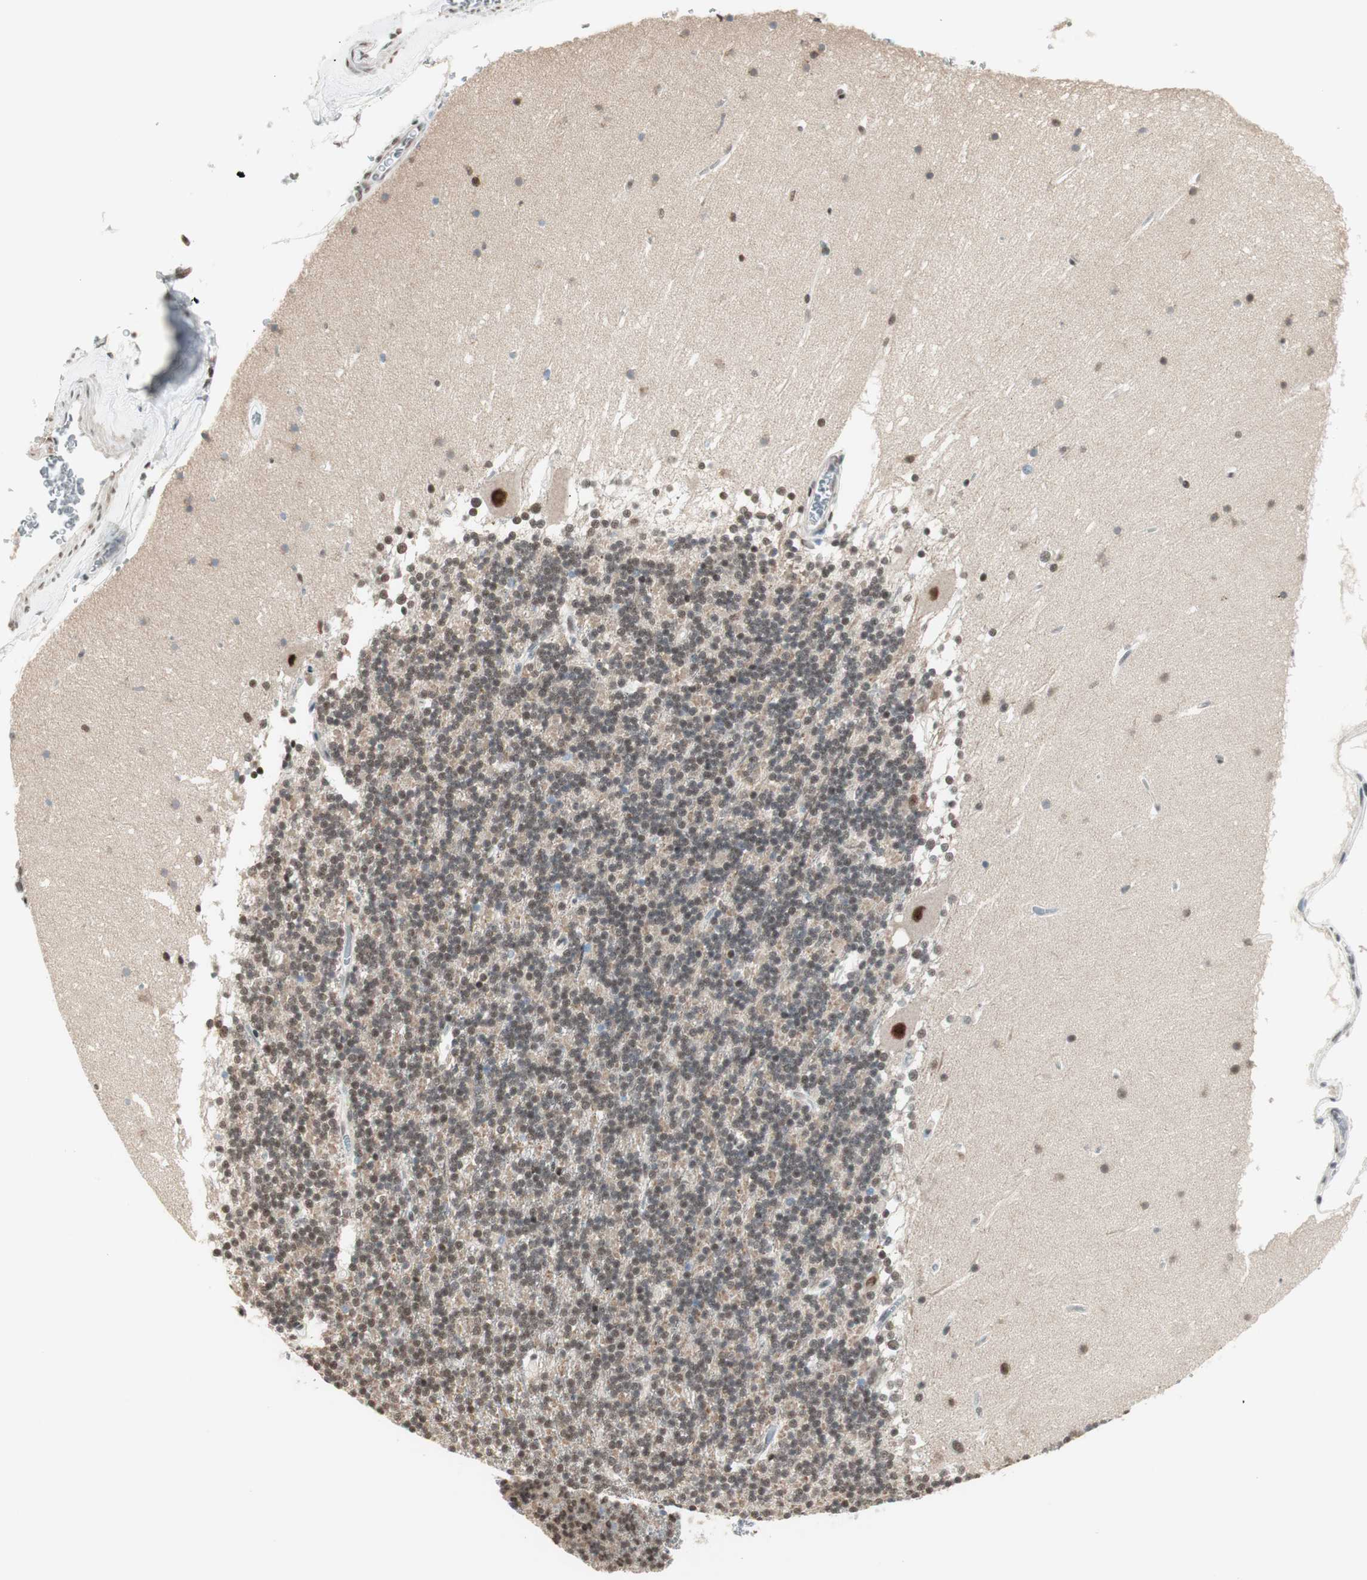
{"staining": {"intensity": "moderate", "quantity": "25%-75%", "location": "nuclear"}, "tissue": "cerebellum", "cell_type": "Cells in granular layer", "image_type": "normal", "snomed": [{"axis": "morphology", "description": "Normal tissue, NOS"}, {"axis": "topography", "description": "Cerebellum"}], "caption": "Cerebellum stained with DAB (3,3'-diaminobenzidine) IHC reveals medium levels of moderate nuclear staining in approximately 25%-75% of cells in granular layer.", "gene": "SMARCE1", "patient": {"sex": "female", "age": 19}}